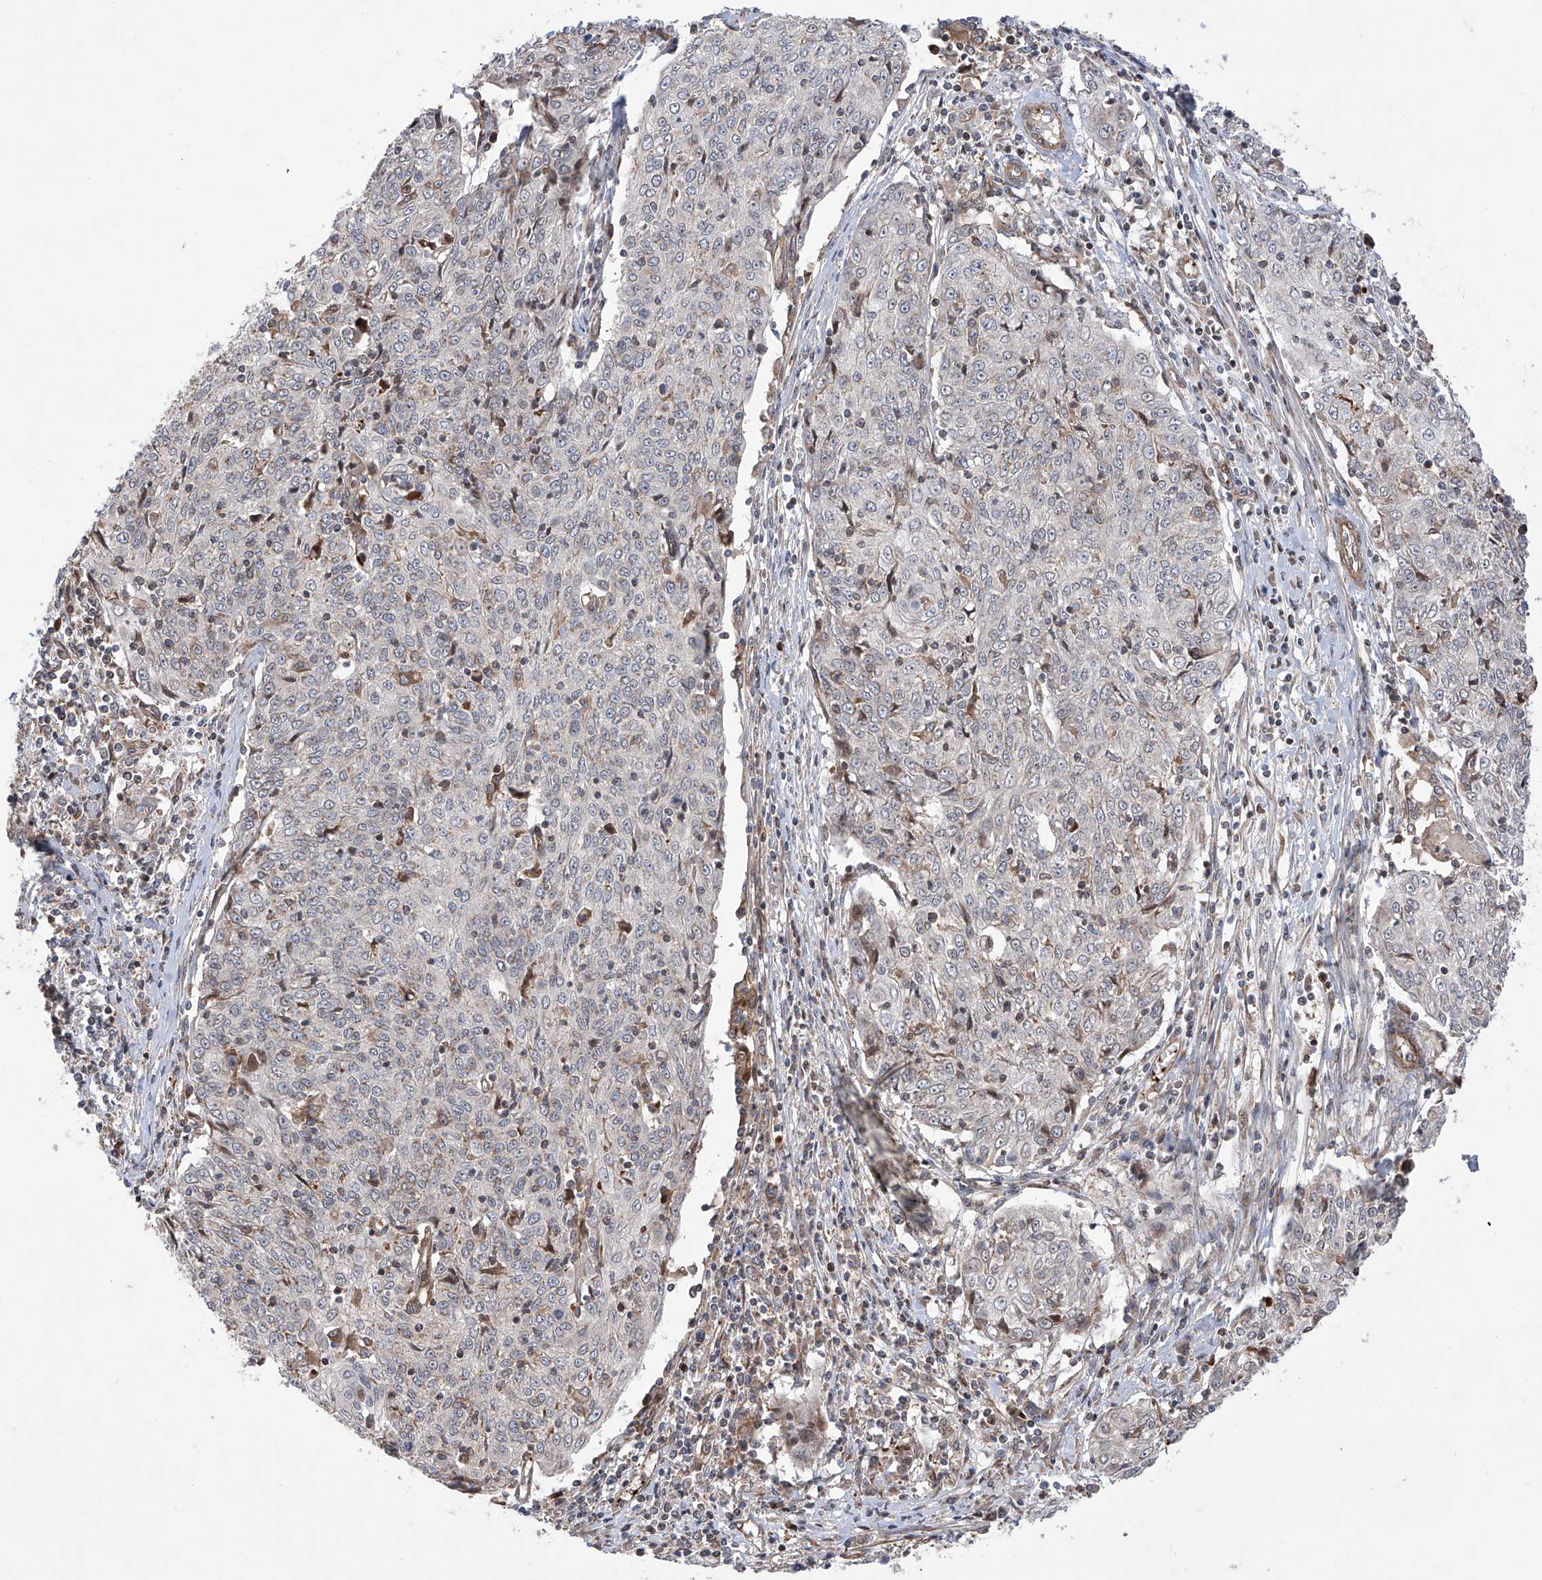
{"staining": {"intensity": "negative", "quantity": "none", "location": "none"}, "tissue": "cervical cancer", "cell_type": "Tumor cells", "image_type": "cancer", "snomed": [{"axis": "morphology", "description": "Squamous cell carcinoma, NOS"}, {"axis": "topography", "description": "Cervix"}], "caption": "Immunohistochemistry (IHC) histopathology image of neoplastic tissue: human cervical cancer (squamous cell carcinoma) stained with DAB (3,3'-diaminobenzidine) demonstrates no significant protein positivity in tumor cells. (DAB (3,3'-diaminobenzidine) IHC visualized using brightfield microscopy, high magnification).", "gene": "APAF1", "patient": {"sex": "female", "age": 48}}